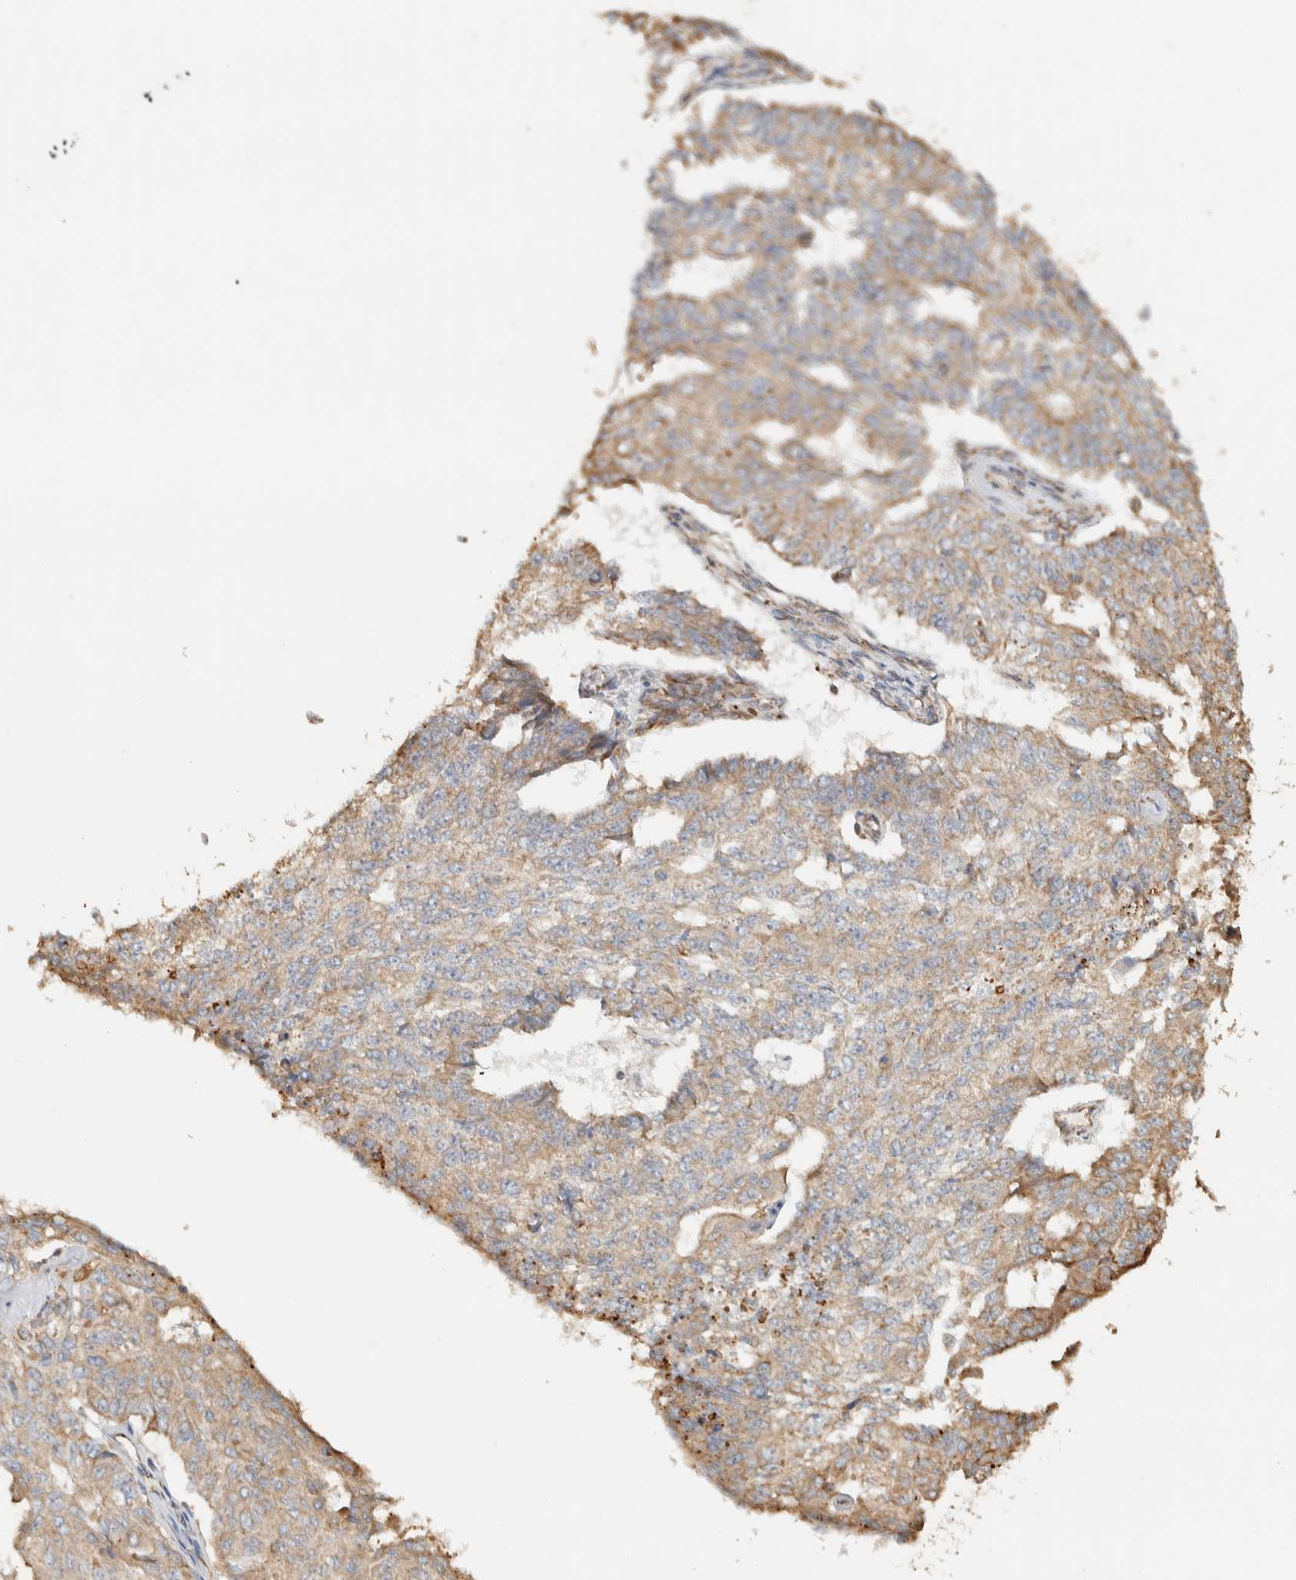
{"staining": {"intensity": "weak", "quantity": ">75%", "location": "cytoplasmic/membranous"}, "tissue": "endometrial cancer", "cell_type": "Tumor cells", "image_type": "cancer", "snomed": [{"axis": "morphology", "description": "Adenocarcinoma, NOS"}, {"axis": "topography", "description": "Endometrium"}], "caption": "Endometrial adenocarcinoma stained with a brown dye demonstrates weak cytoplasmic/membranous positive expression in about >75% of tumor cells.", "gene": "RAB11FIP1", "patient": {"sex": "female", "age": 32}}